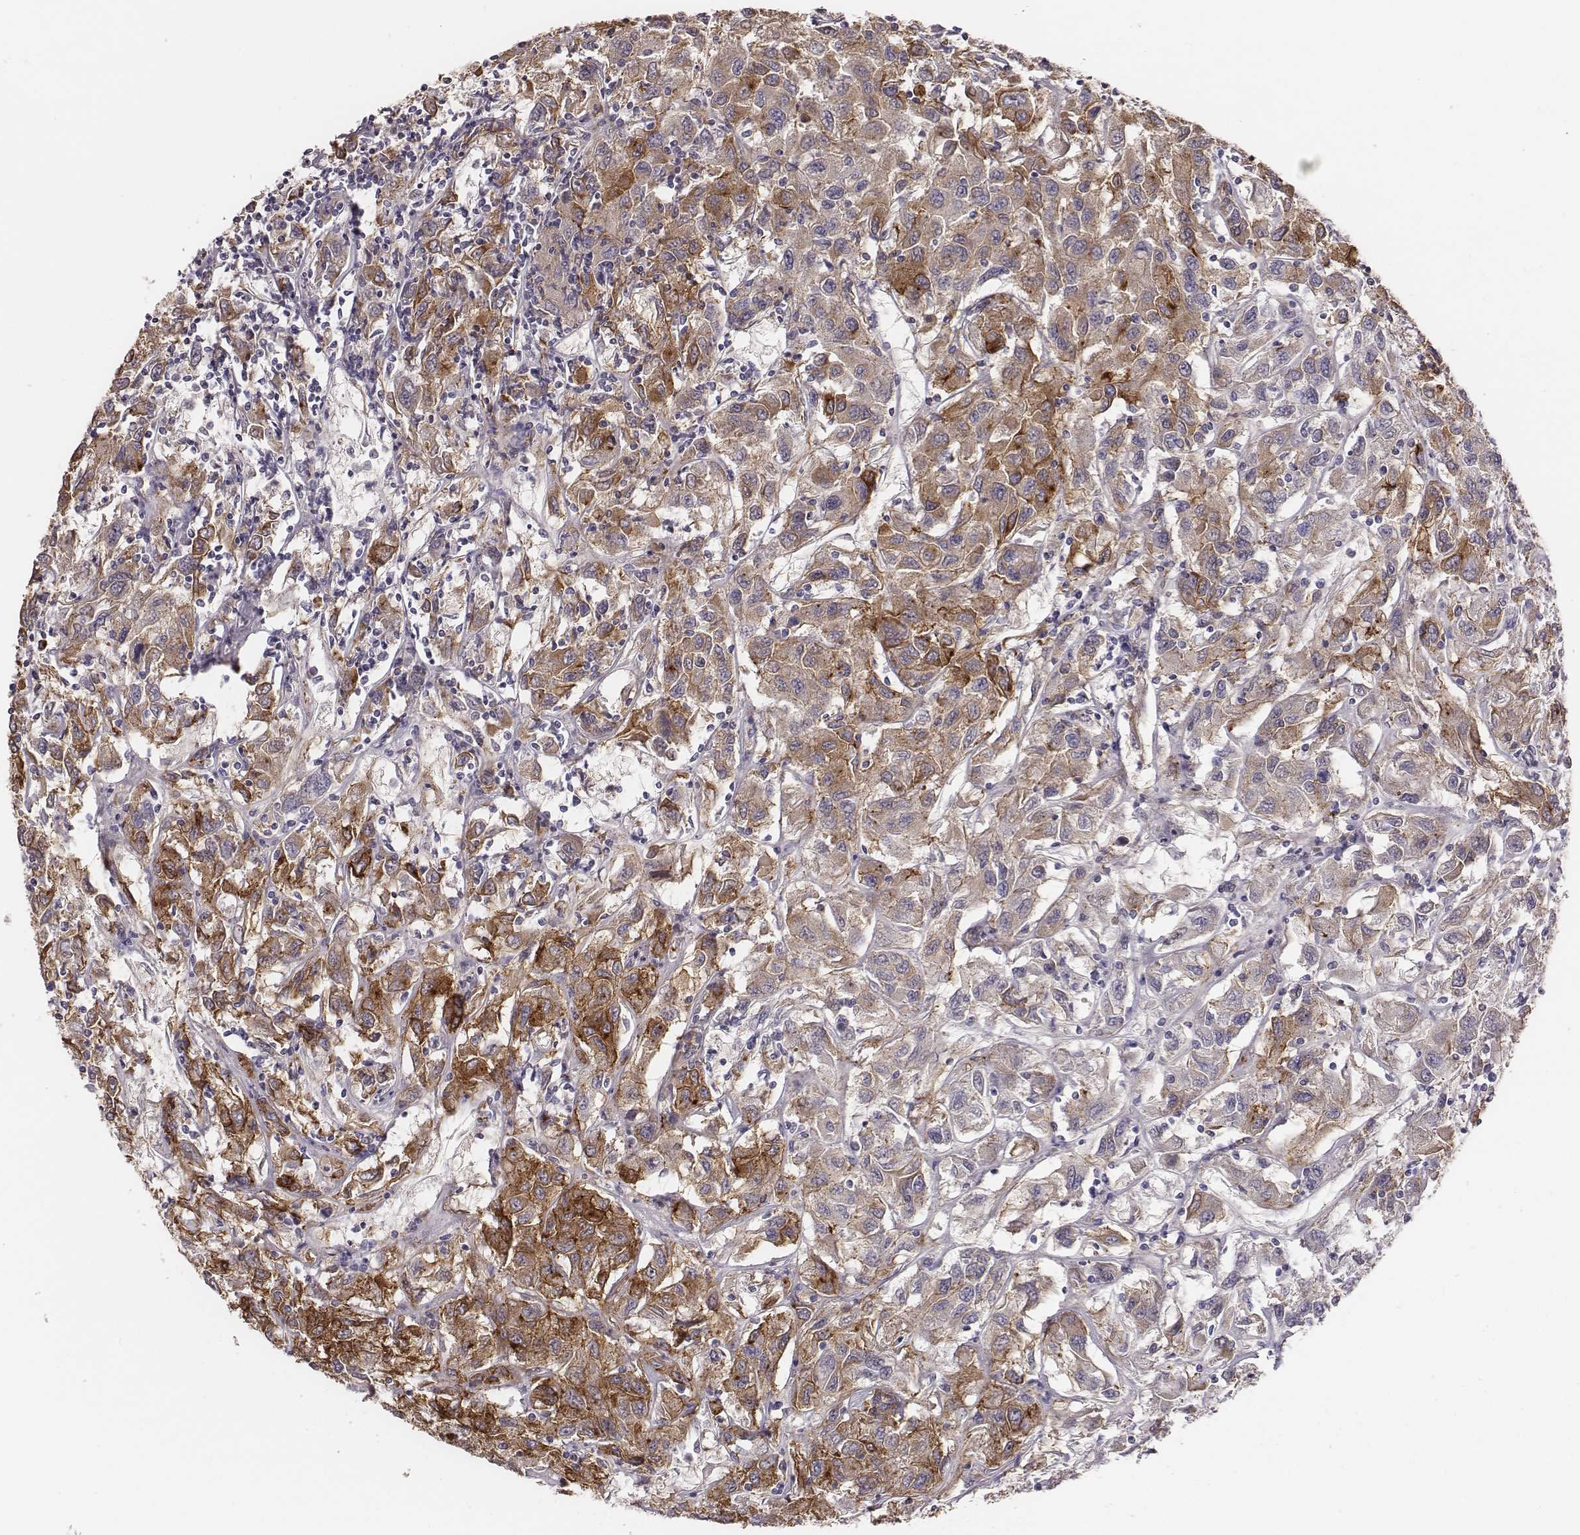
{"staining": {"intensity": "moderate", "quantity": "25%-75%", "location": "cytoplasmic/membranous"}, "tissue": "renal cancer", "cell_type": "Tumor cells", "image_type": "cancer", "snomed": [{"axis": "morphology", "description": "Adenocarcinoma, NOS"}, {"axis": "topography", "description": "Kidney"}], "caption": "High-power microscopy captured an immunohistochemistry micrograph of renal adenocarcinoma, revealing moderate cytoplasmic/membranous staining in about 25%-75% of tumor cells. The protein is stained brown, and the nuclei are stained in blue (DAB (3,3'-diaminobenzidine) IHC with brightfield microscopy, high magnification).", "gene": "HAVCR1", "patient": {"sex": "female", "age": 76}}